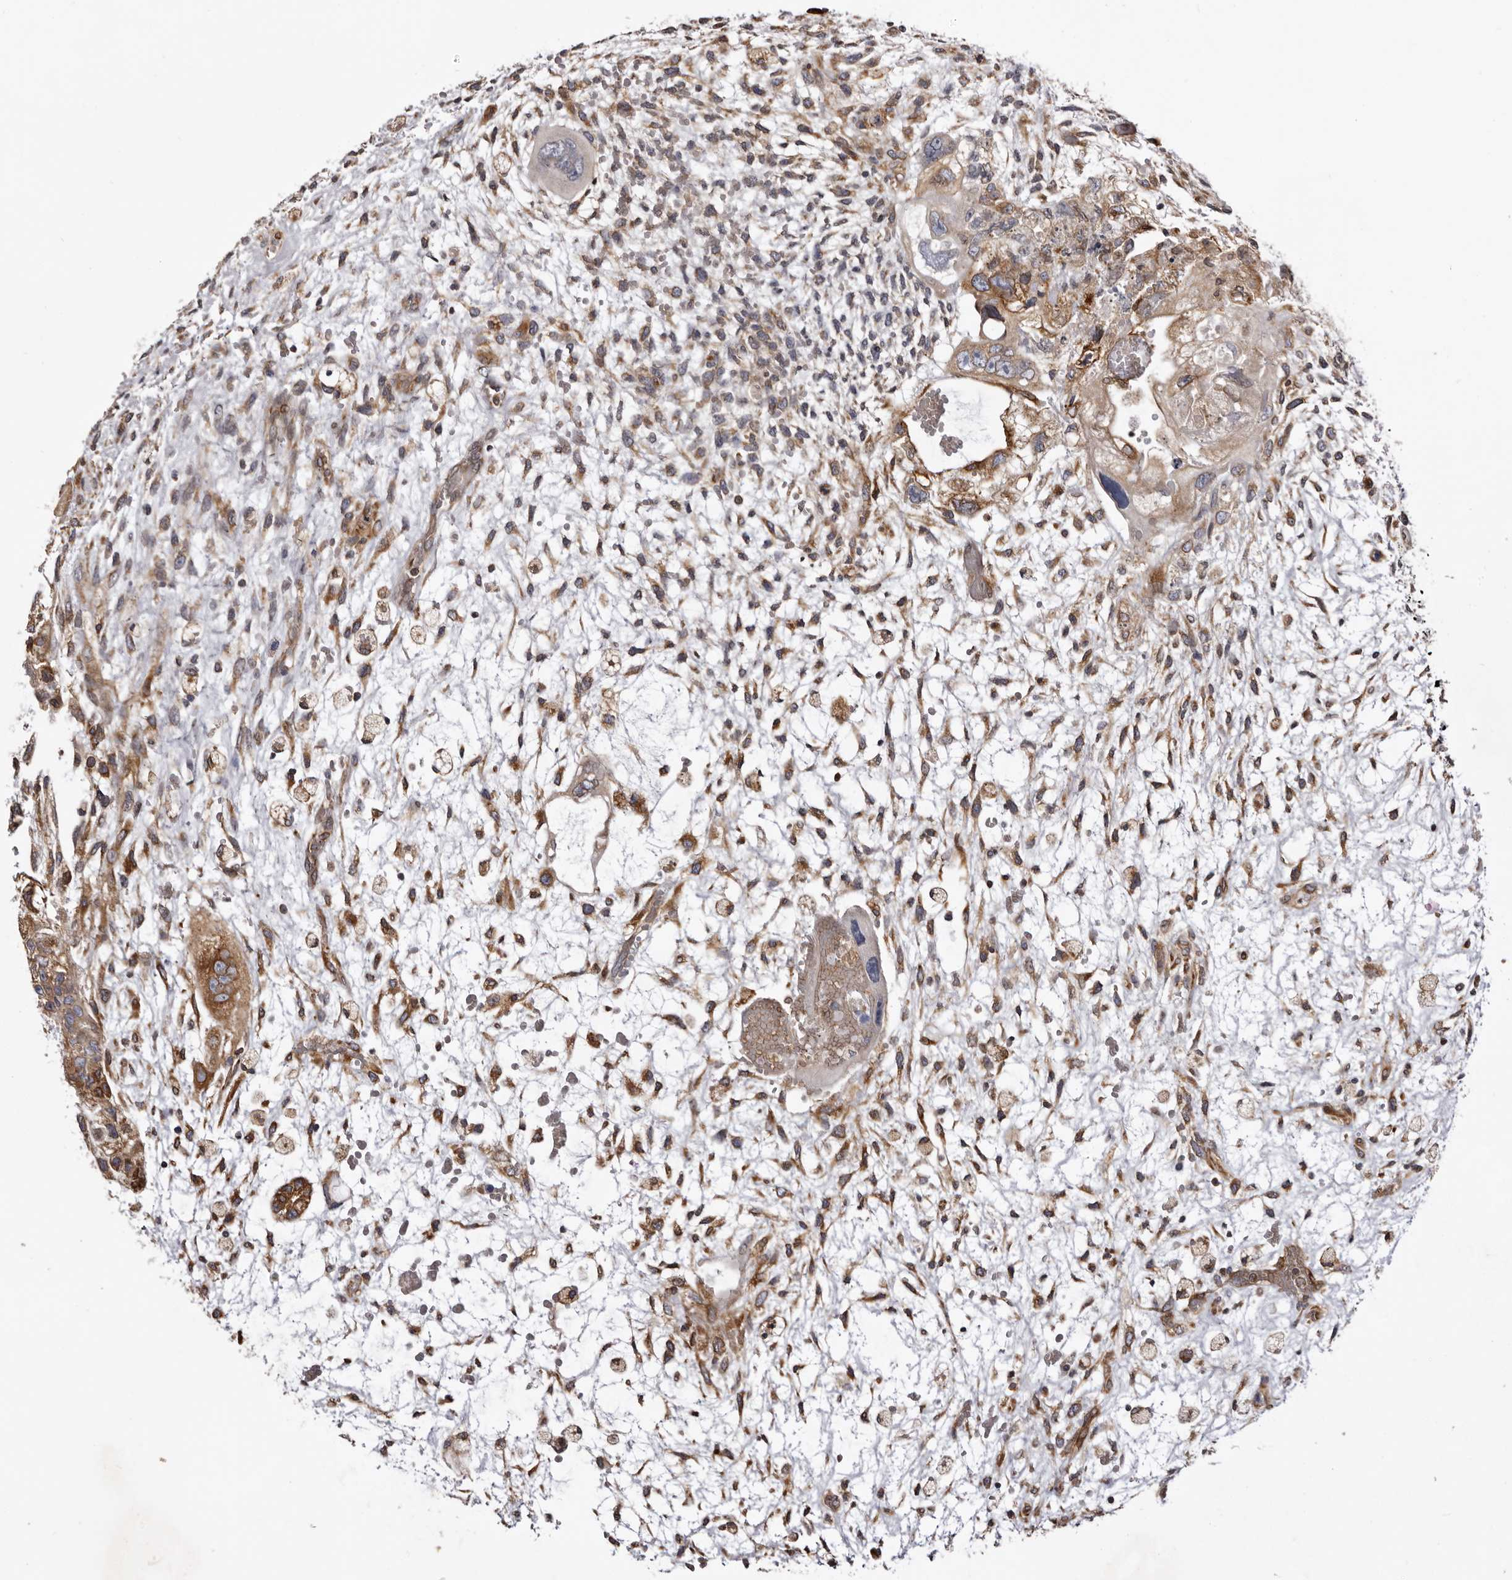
{"staining": {"intensity": "moderate", "quantity": ">75%", "location": "cytoplasmic/membranous"}, "tissue": "testis cancer", "cell_type": "Tumor cells", "image_type": "cancer", "snomed": [{"axis": "morphology", "description": "Carcinoma, Embryonal, NOS"}, {"axis": "topography", "description": "Testis"}], "caption": "IHC micrograph of neoplastic tissue: human testis cancer (embryonal carcinoma) stained using immunohistochemistry (IHC) shows medium levels of moderate protein expression localized specifically in the cytoplasmic/membranous of tumor cells, appearing as a cytoplasmic/membranous brown color.", "gene": "C4orf3", "patient": {"sex": "male", "age": 36}}